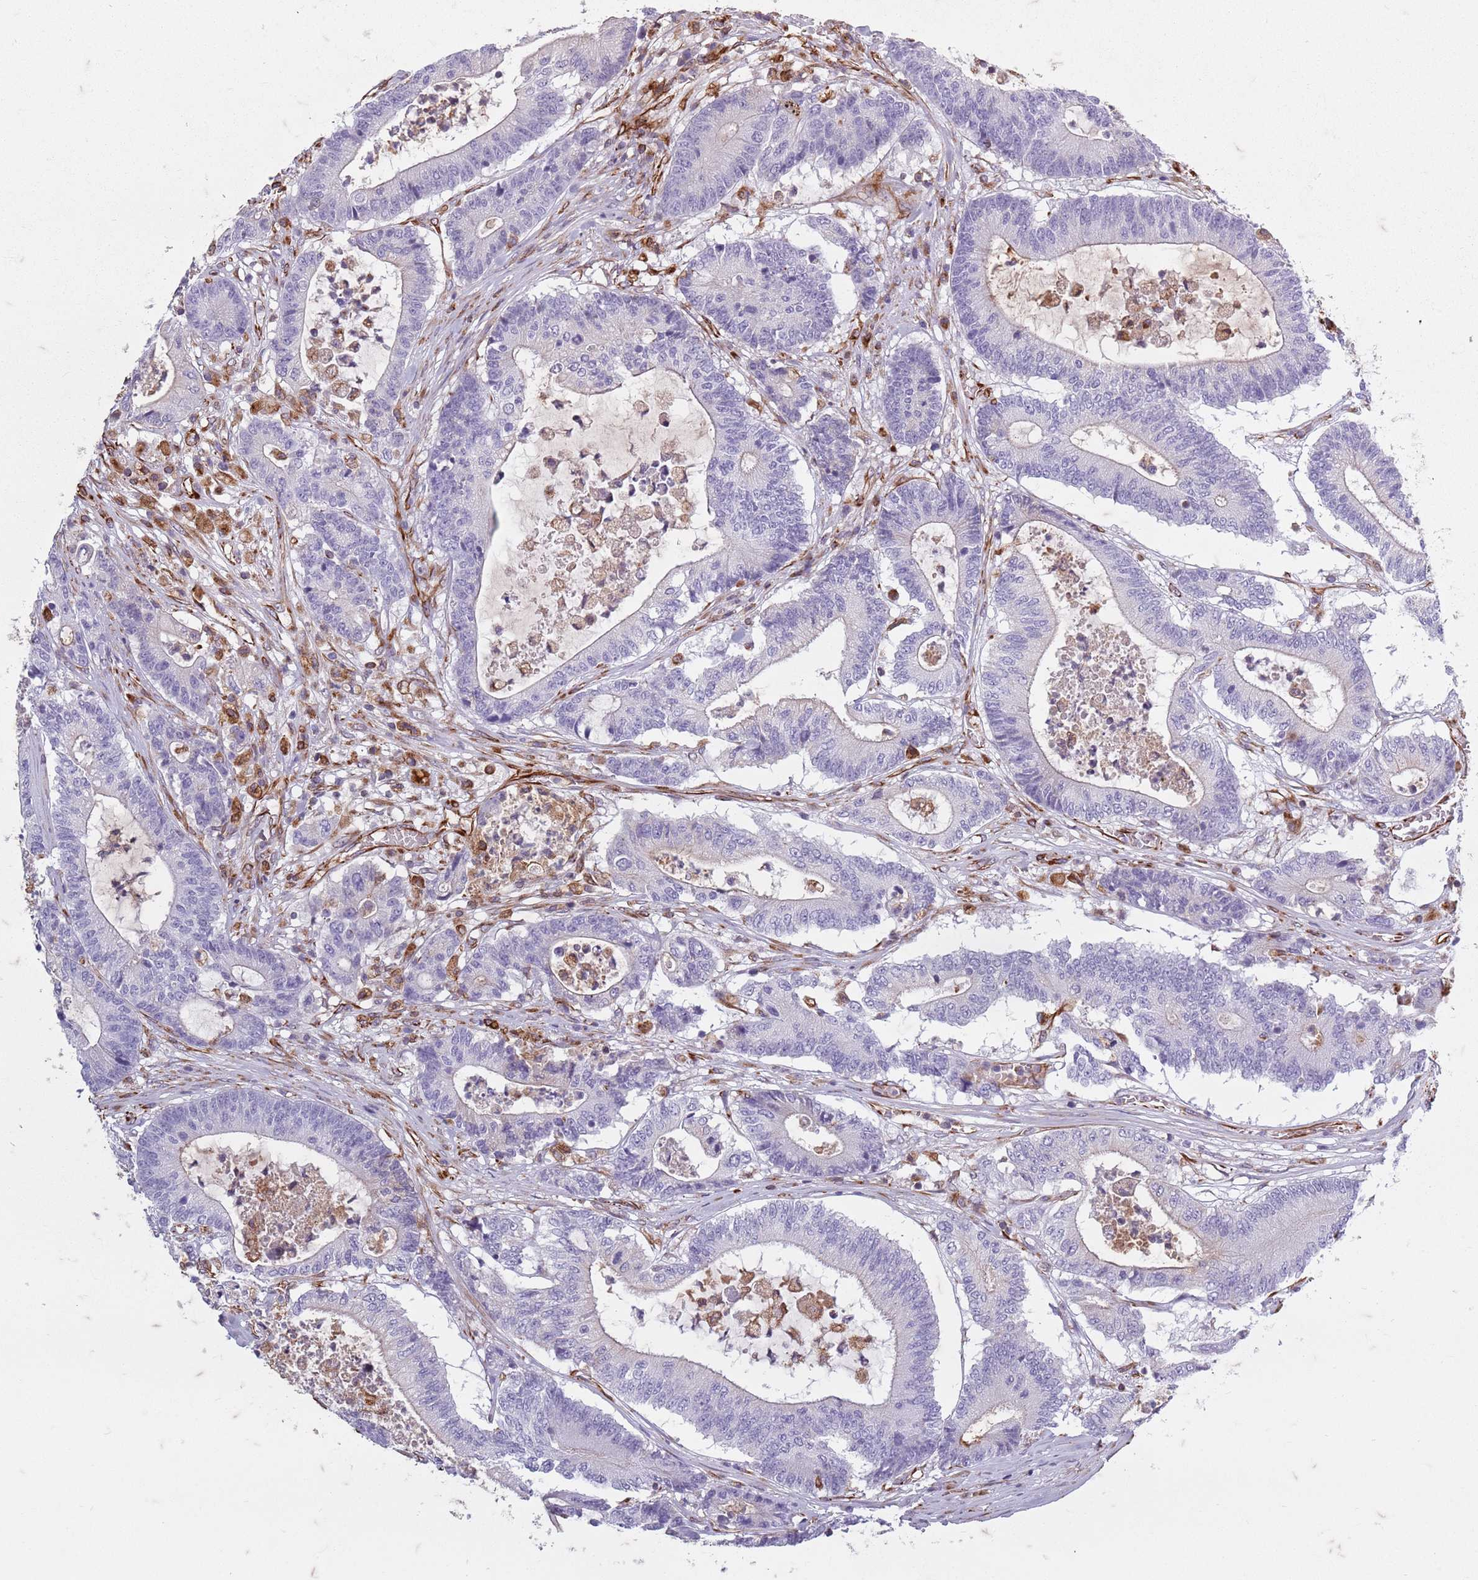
{"staining": {"intensity": "negative", "quantity": "none", "location": "none"}, "tissue": "colorectal cancer", "cell_type": "Tumor cells", "image_type": "cancer", "snomed": [{"axis": "morphology", "description": "Adenocarcinoma, NOS"}, {"axis": "topography", "description": "Colon"}], "caption": "The histopathology image reveals no staining of tumor cells in adenocarcinoma (colorectal).", "gene": "TAS2R38", "patient": {"sex": "female", "age": 84}}